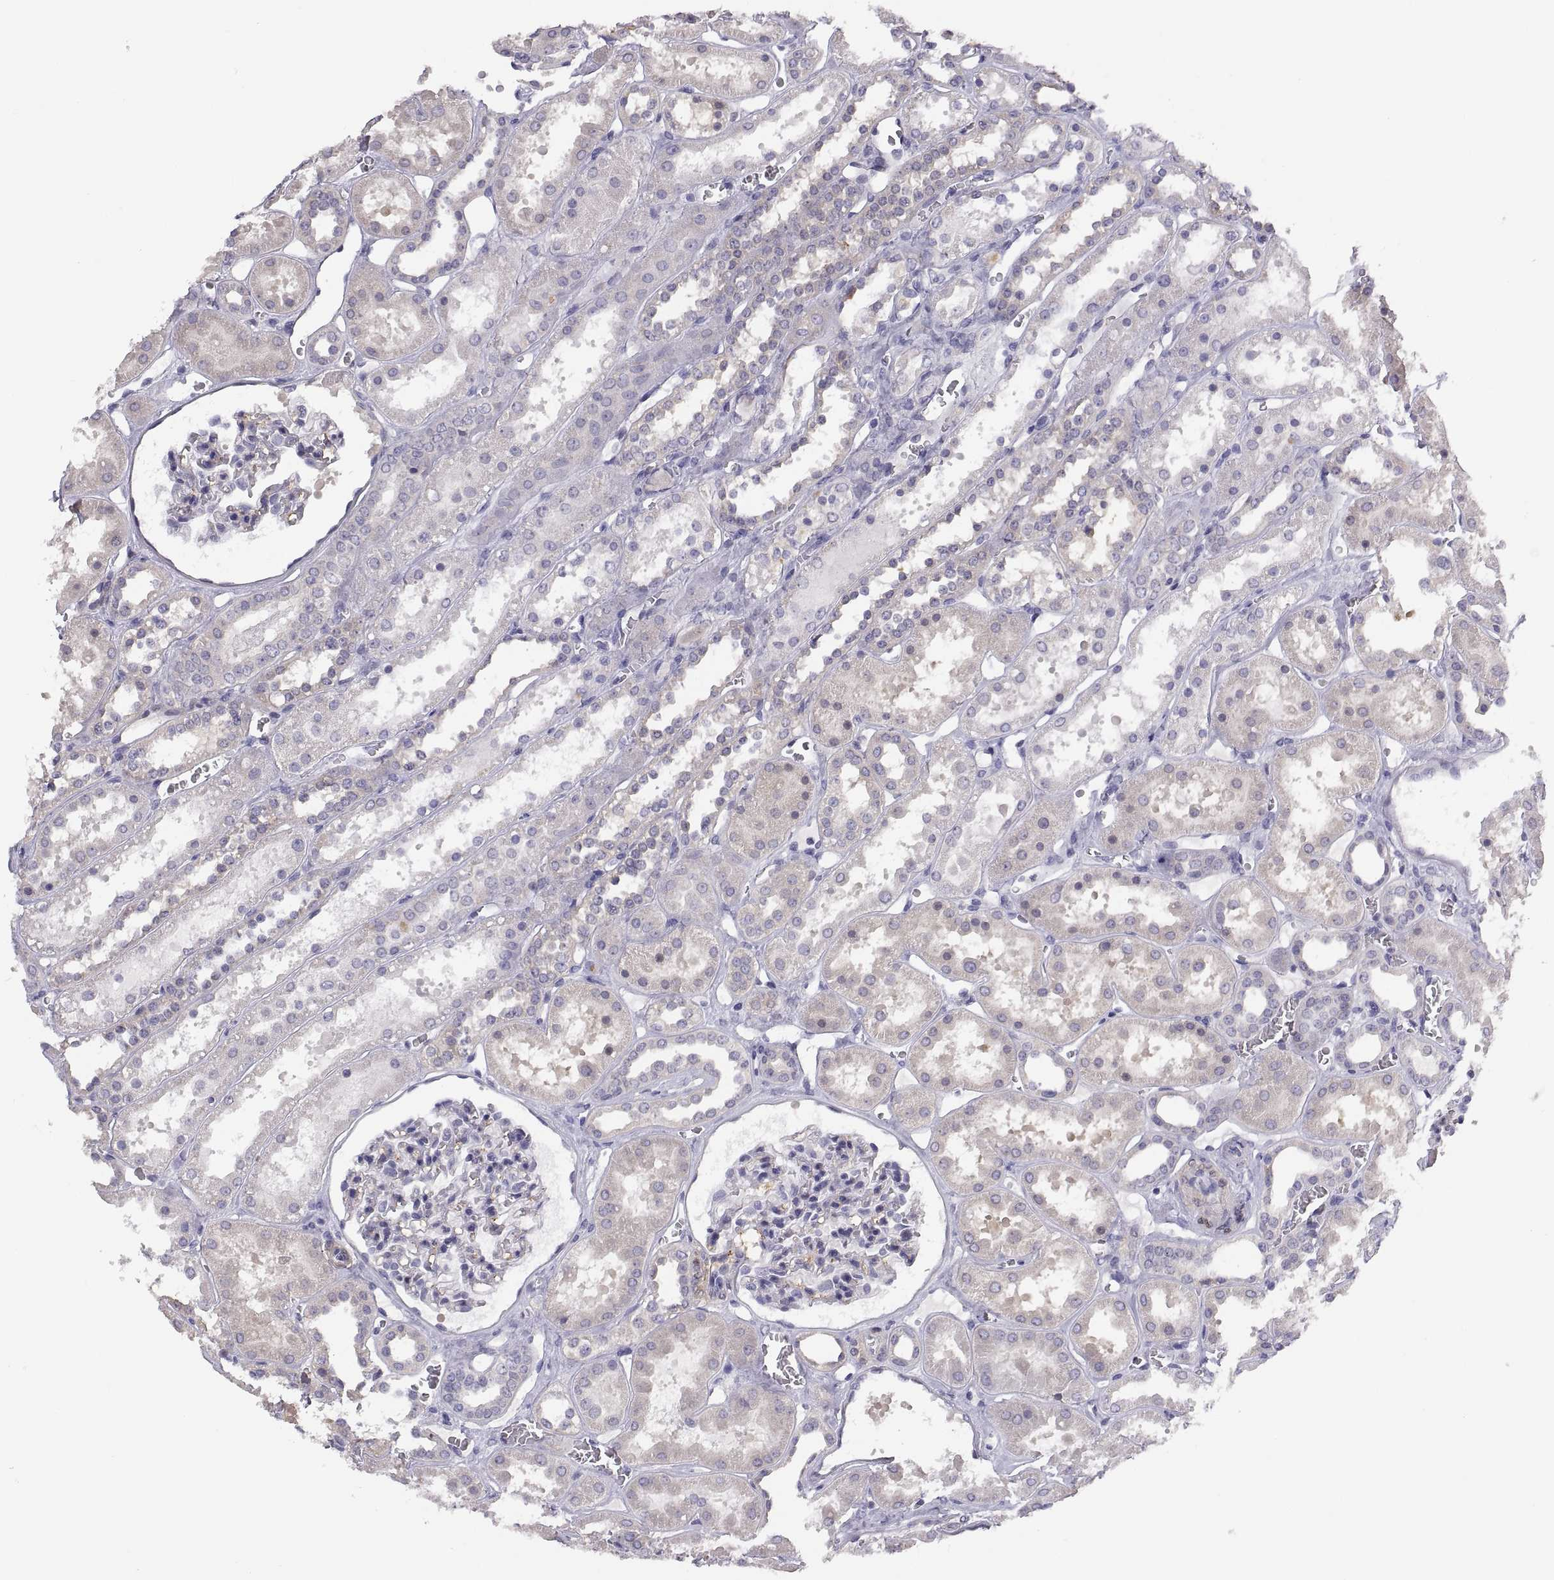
{"staining": {"intensity": "negative", "quantity": "none", "location": "none"}, "tissue": "kidney", "cell_type": "Cells in glomeruli", "image_type": "normal", "snomed": [{"axis": "morphology", "description": "Normal tissue, NOS"}, {"axis": "topography", "description": "Kidney"}], "caption": "A photomicrograph of human kidney is negative for staining in cells in glomeruli. Nuclei are stained in blue.", "gene": "STRC", "patient": {"sex": "female", "age": 41}}